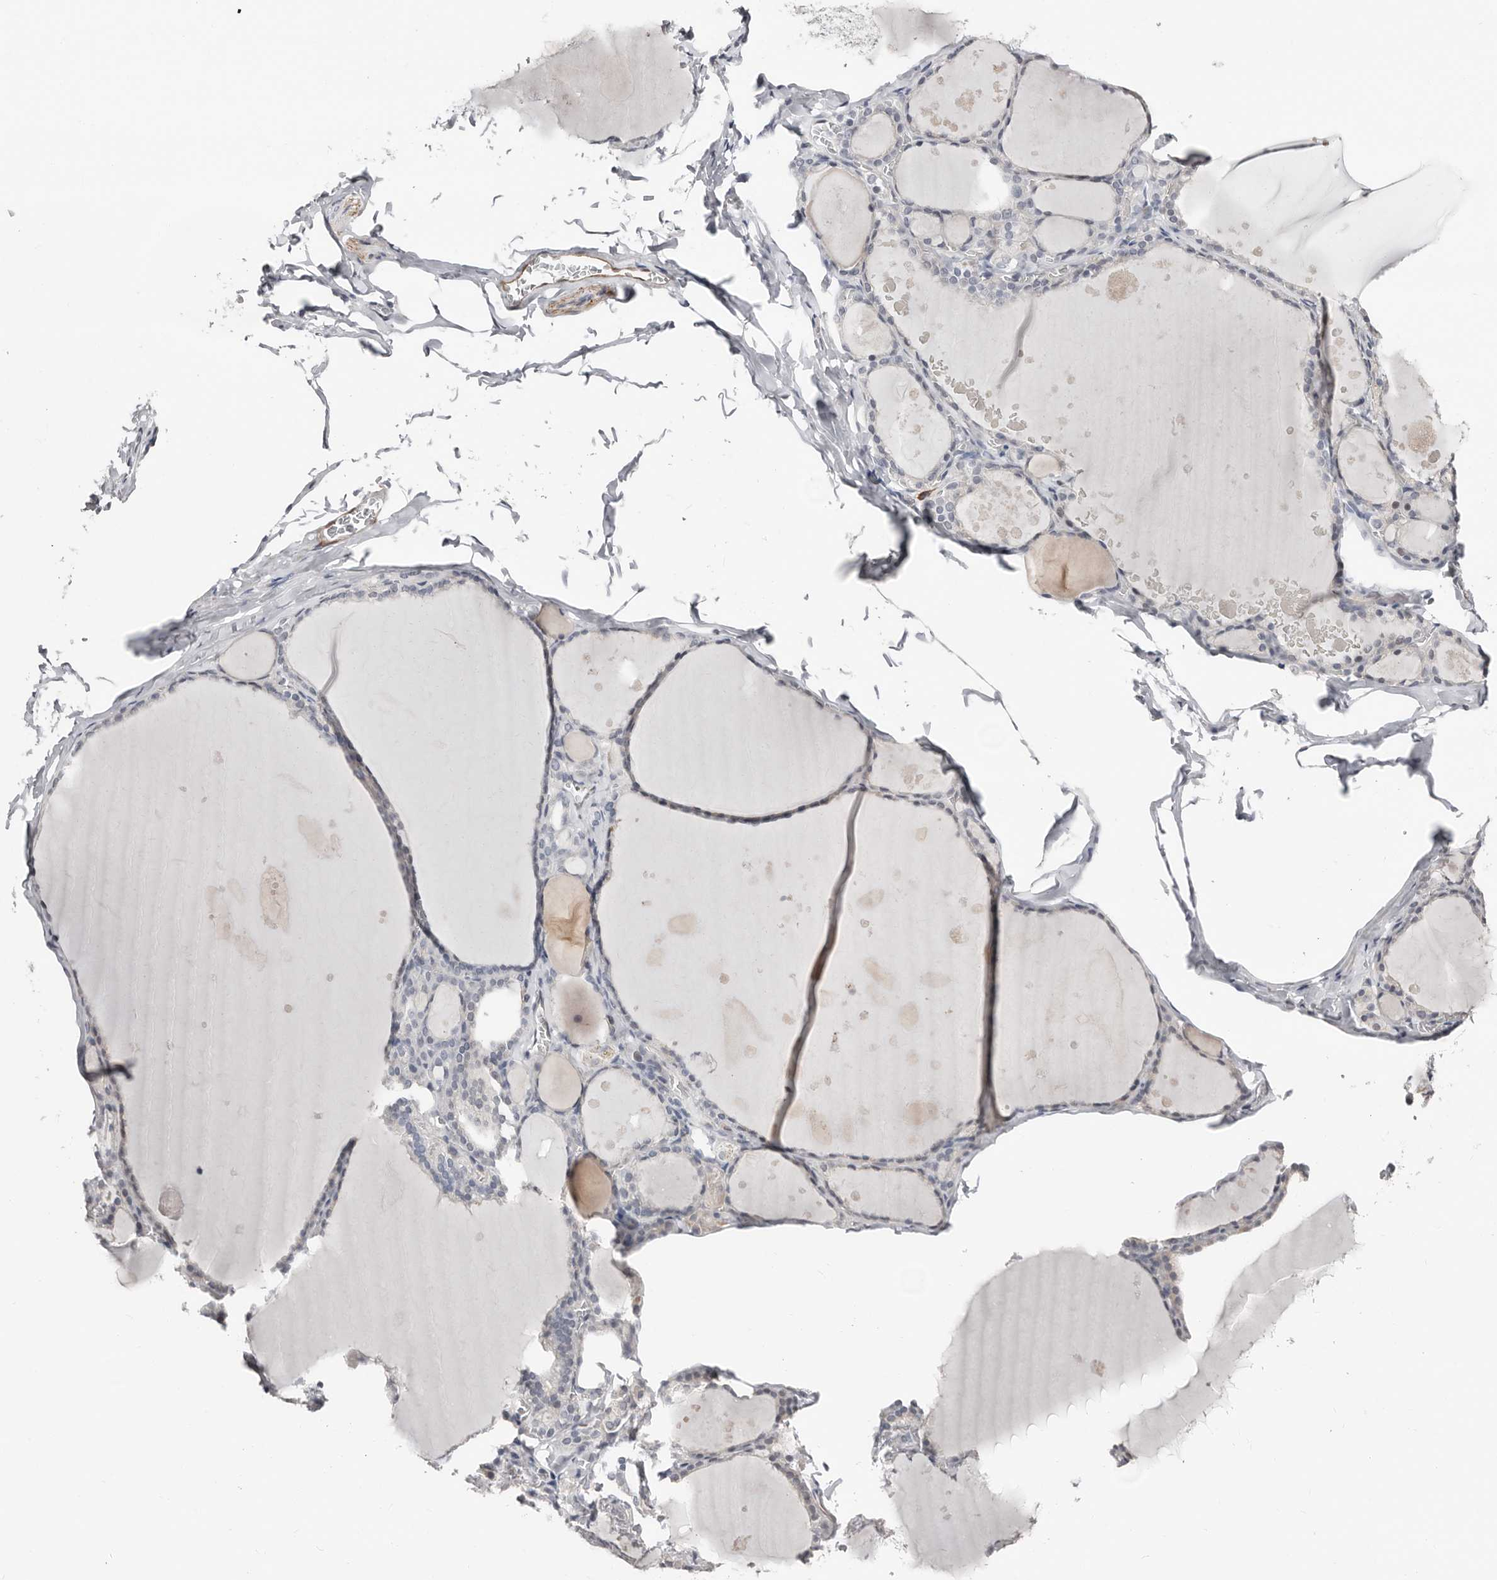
{"staining": {"intensity": "negative", "quantity": "none", "location": "none"}, "tissue": "thyroid gland", "cell_type": "Glandular cells", "image_type": "normal", "snomed": [{"axis": "morphology", "description": "Normal tissue, NOS"}, {"axis": "topography", "description": "Thyroid gland"}], "caption": "Immunohistochemistry photomicrograph of unremarkable human thyroid gland stained for a protein (brown), which displays no staining in glandular cells.", "gene": "ASRGL1", "patient": {"sex": "male", "age": 56}}